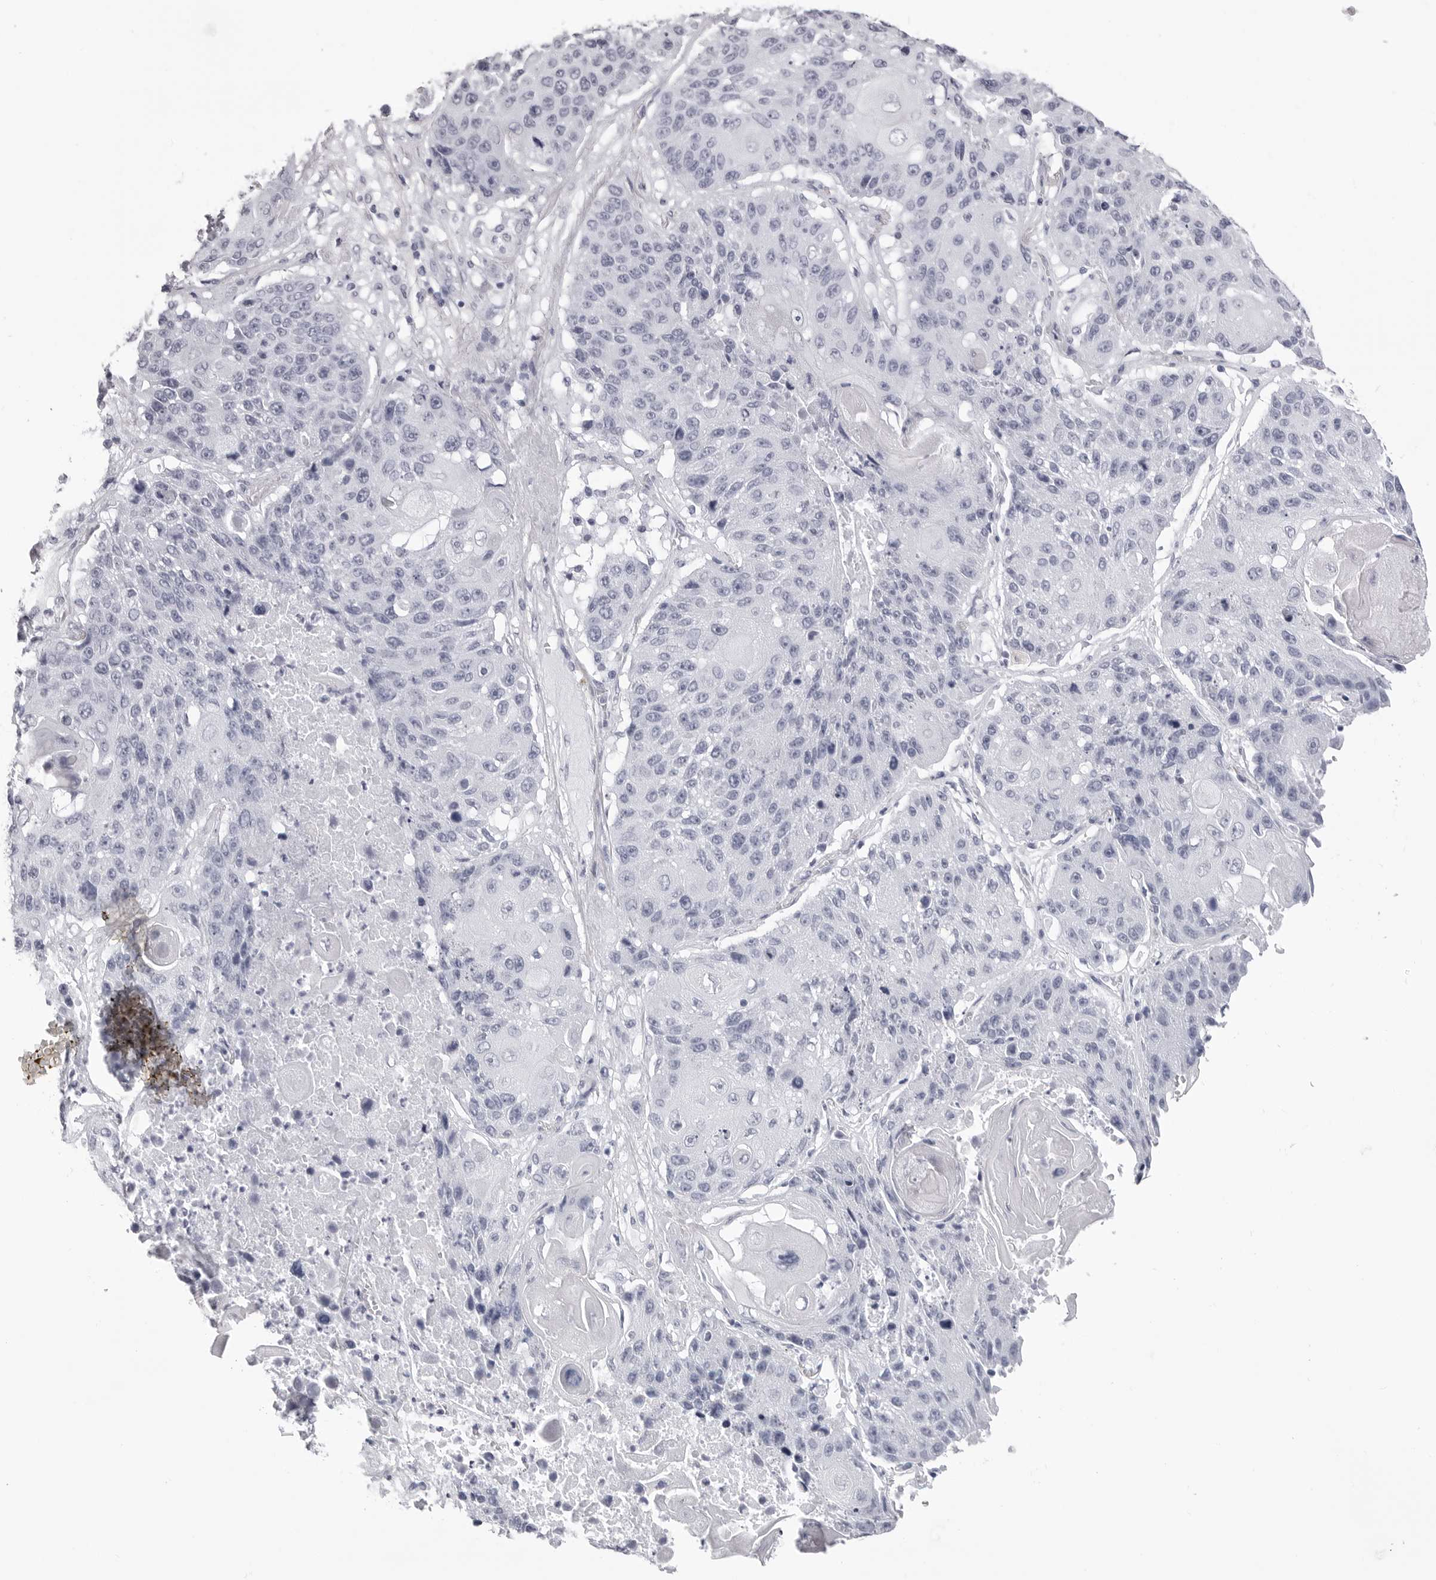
{"staining": {"intensity": "negative", "quantity": "none", "location": "none"}, "tissue": "lung cancer", "cell_type": "Tumor cells", "image_type": "cancer", "snomed": [{"axis": "morphology", "description": "Squamous cell carcinoma, NOS"}, {"axis": "topography", "description": "Lung"}], "caption": "Tumor cells show no significant staining in lung cancer.", "gene": "LGALS4", "patient": {"sex": "male", "age": 61}}